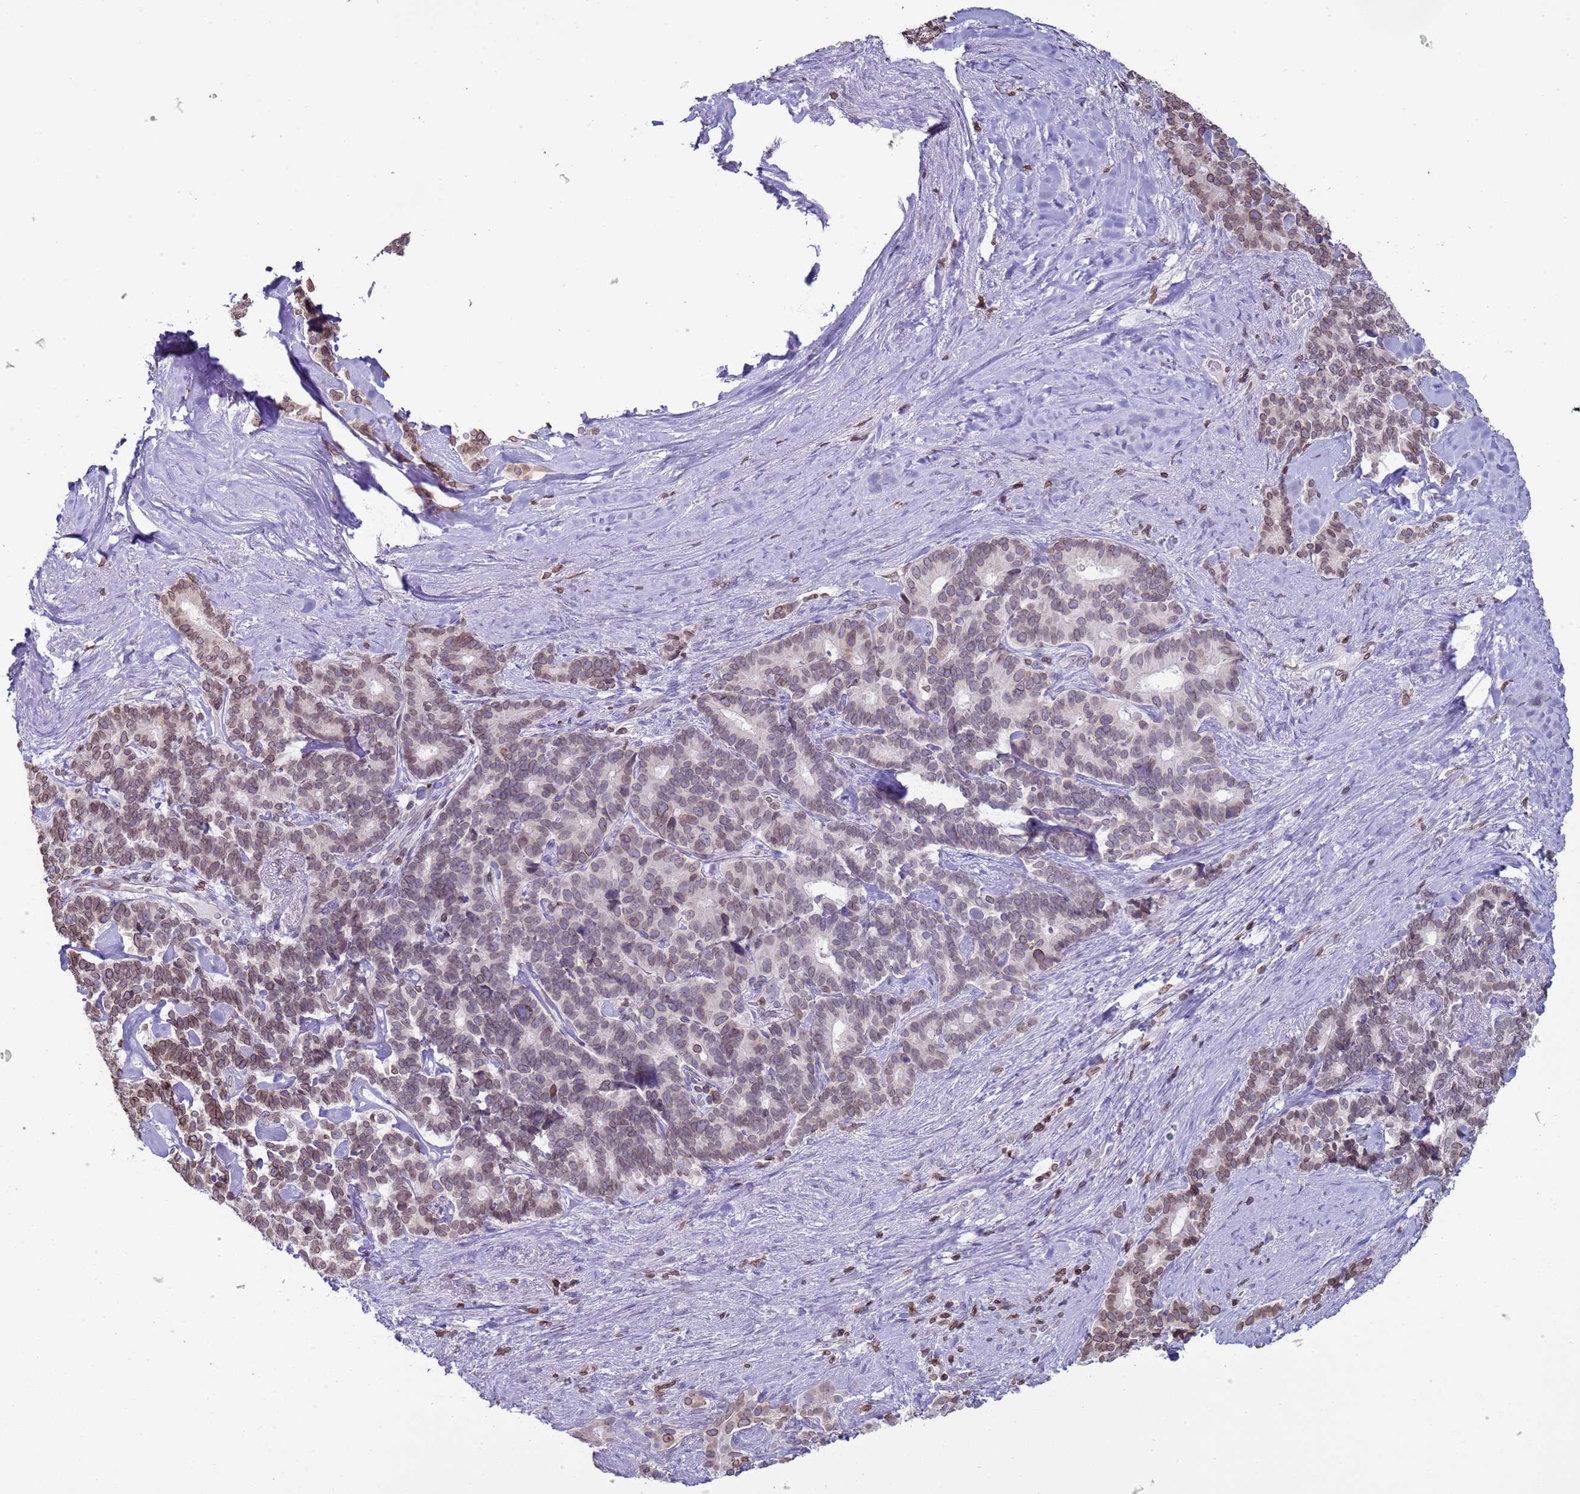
{"staining": {"intensity": "weak", "quantity": "<25%", "location": "cytoplasmic/membranous,nuclear"}, "tissue": "pancreatic cancer", "cell_type": "Tumor cells", "image_type": "cancer", "snomed": [{"axis": "morphology", "description": "Adenocarcinoma, NOS"}, {"axis": "topography", "description": "Pancreas"}], "caption": "Pancreatic adenocarcinoma was stained to show a protein in brown. There is no significant staining in tumor cells.", "gene": "DHX37", "patient": {"sex": "female", "age": 74}}